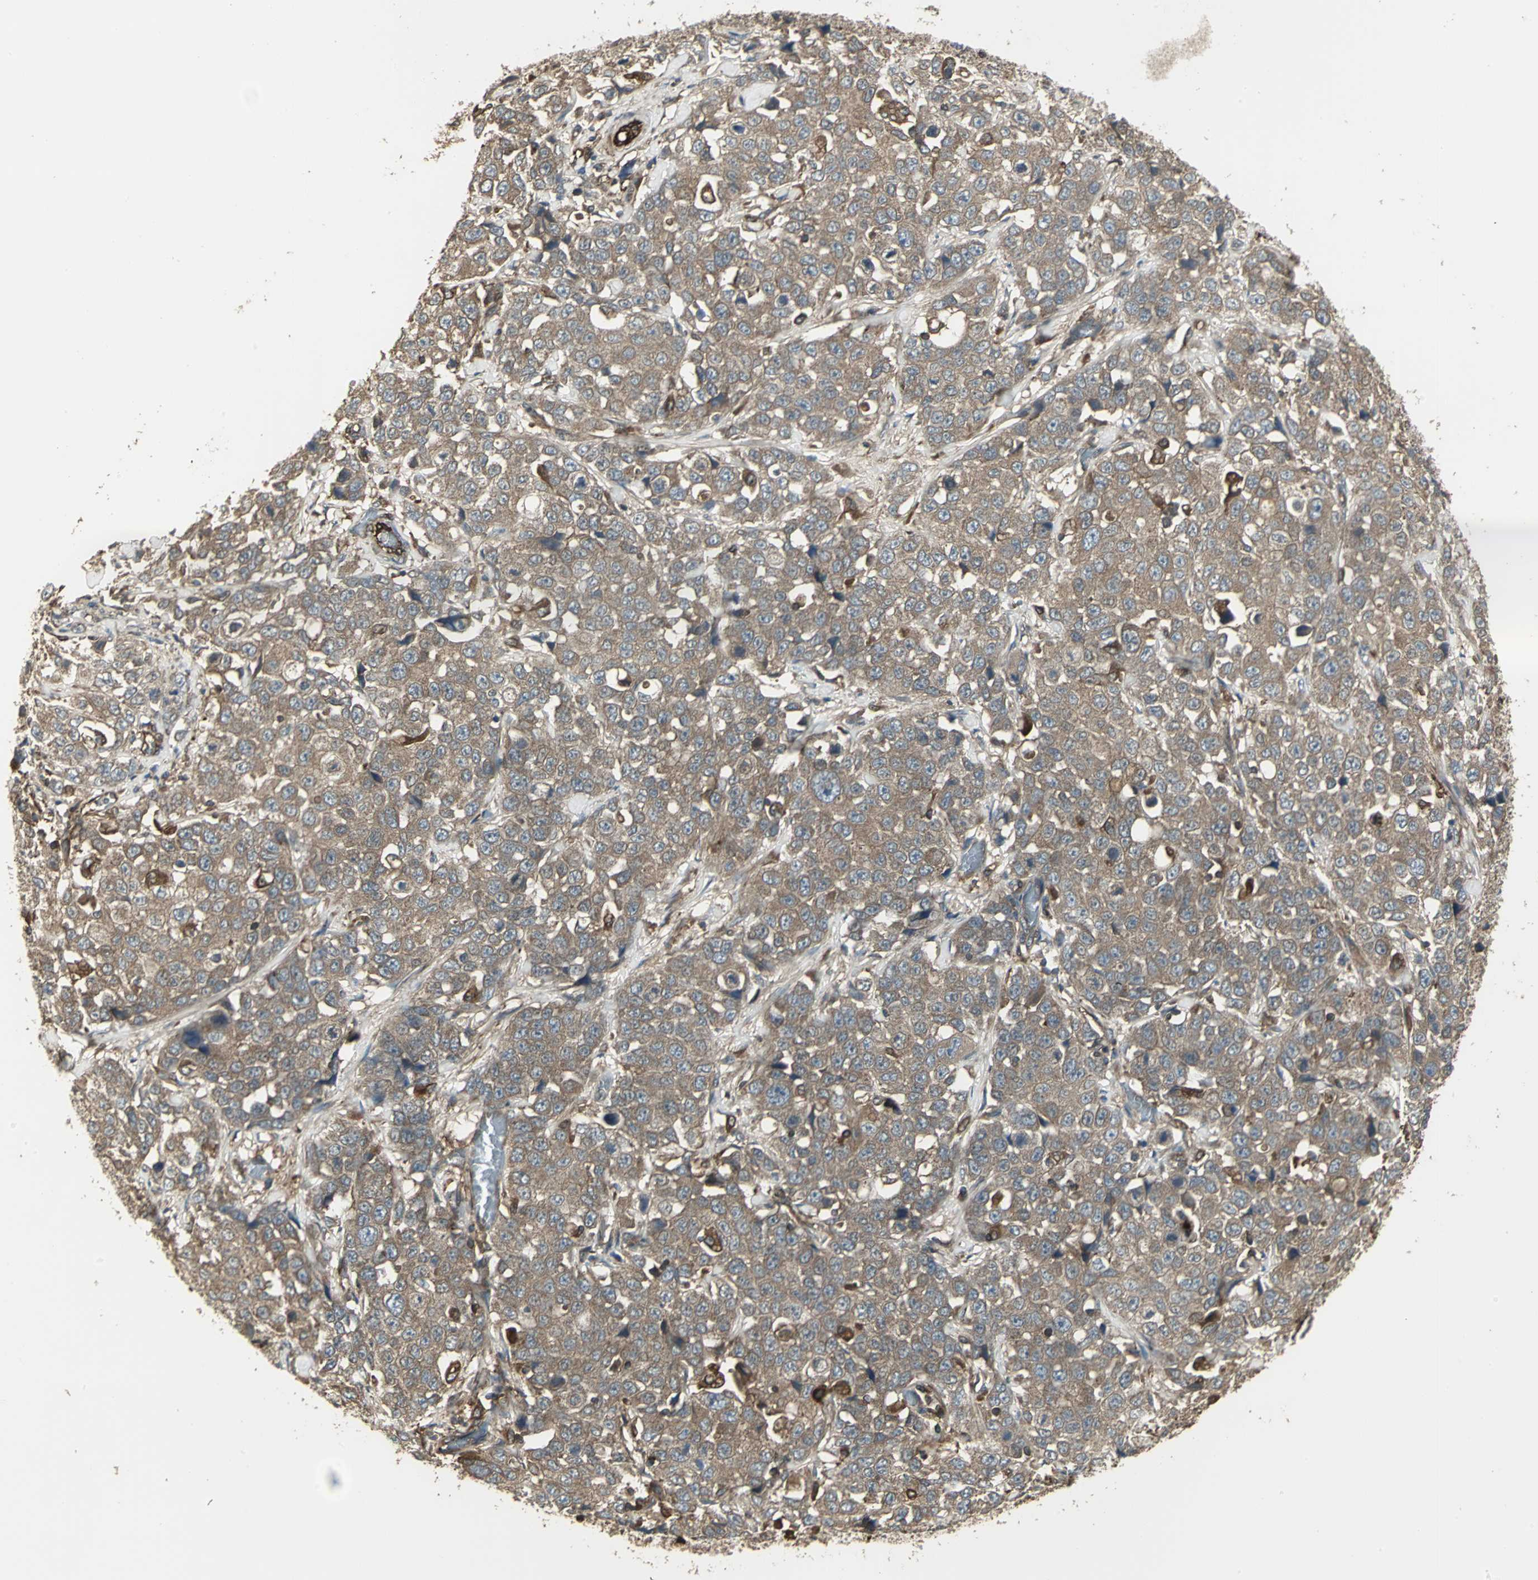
{"staining": {"intensity": "moderate", "quantity": ">75%", "location": "cytoplasmic/membranous"}, "tissue": "stomach cancer", "cell_type": "Tumor cells", "image_type": "cancer", "snomed": [{"axis": "morphology", "description": "Normal tissue, NOS"}, {"axis": "morphology", "description": "Adenocarcinoma, NOS"}, {"axis": "topography", "description": "Stomach"}], "caption": "This histopathology image demonstrates immunohistochemistry staining of human stomach adenocarcinoma, with medium moderate cytoplasmic/membranous staining in about >75% of tumor cells.", "gene": "PRXL2B", "patient": {"sex": "male", "age": 48}}